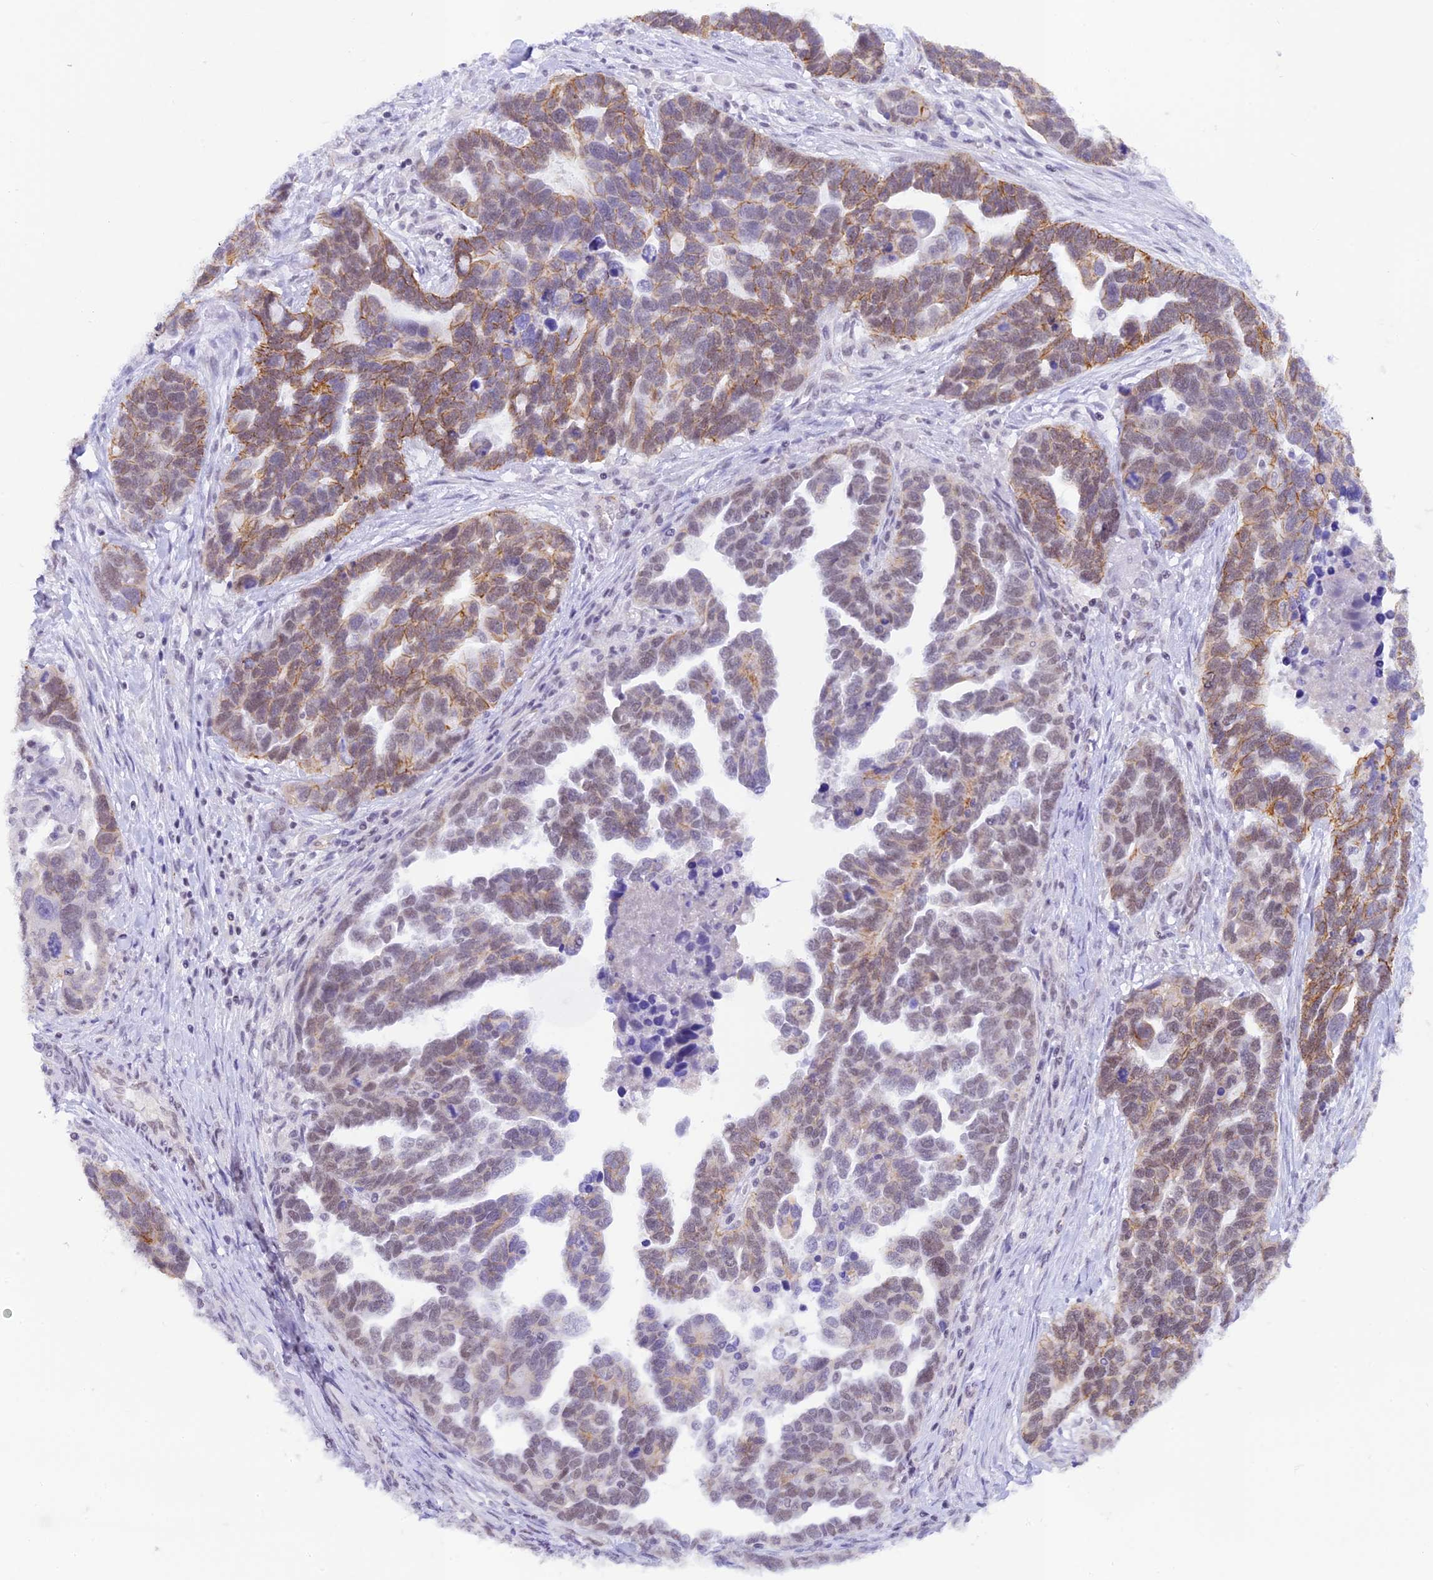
{"staining": {"intensity": "moderate", "quantity": "25%-75%", "location": "cytoplasmic/membranous"}, "tissue": "ovarian cancer", "cell_type": "Tumor cells", "image_type": "cancer", "snomed": [{"axis": "morphology", "description": "Cystadenocarcinoma, serous, NOS"}, {"axis": "topography", "description": "Ovary"}], "caption": "Immunohistochemistry micrograph of neoplastic tissue: human ovarian serous cystadenocarcinoma stained using immunohistochemistry (IHC) reveals medium levels of moderate protein expression localized specifically in the cytoplasmic/membranous of tumor cells, appearing as a cytoplasmic/membranous brown color.", "gene": "THAP11", "patient": {"sex": "female", "age": 54}}